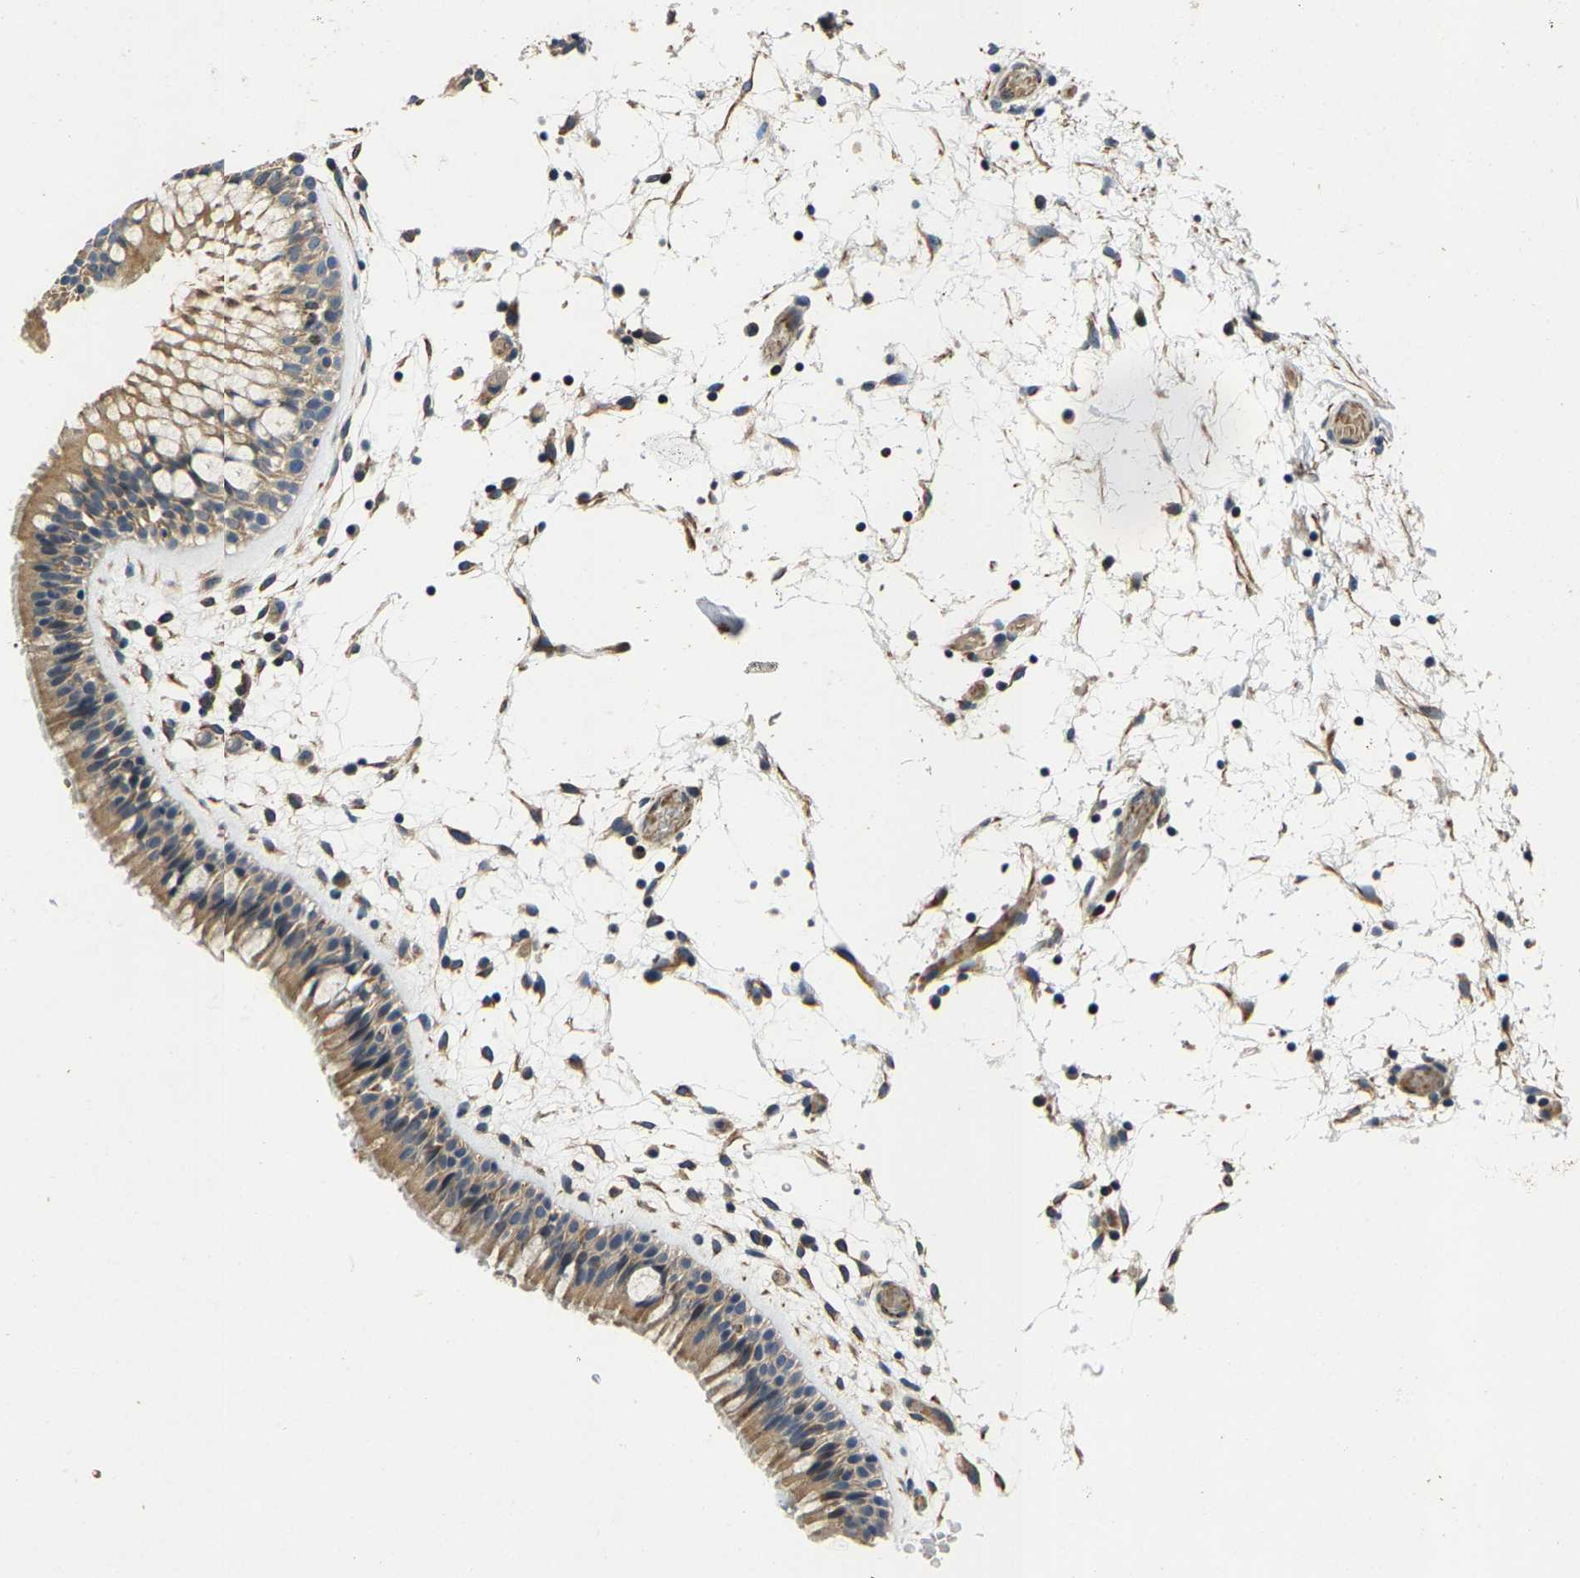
{"staining": {"intensity": "weak", "quantity": ">75%", "location": "cytoplasmic/membranous"}, "tissue": "nasopharynx", "cell_type": "Respiratory epithelial cells", "image_type": "normal", "snomed": [{"axis": "morphology", "description": "Normal tissue, NOS"}, {"axis": "morphology", "description": "Inflammation, NOS"}, {"axis": "topography", "description": "Nasopharynx"}], "caption": "IHC histopathology image of unremarkable human nasopharynx stained for a protein (brown), which demonstrates low levels of weak cytoplasmic/membranous positivity in about >75% of respiratory epithelial cells.", "gene": "AGBL3", "patient": {"sex": "male", "age": 48}}